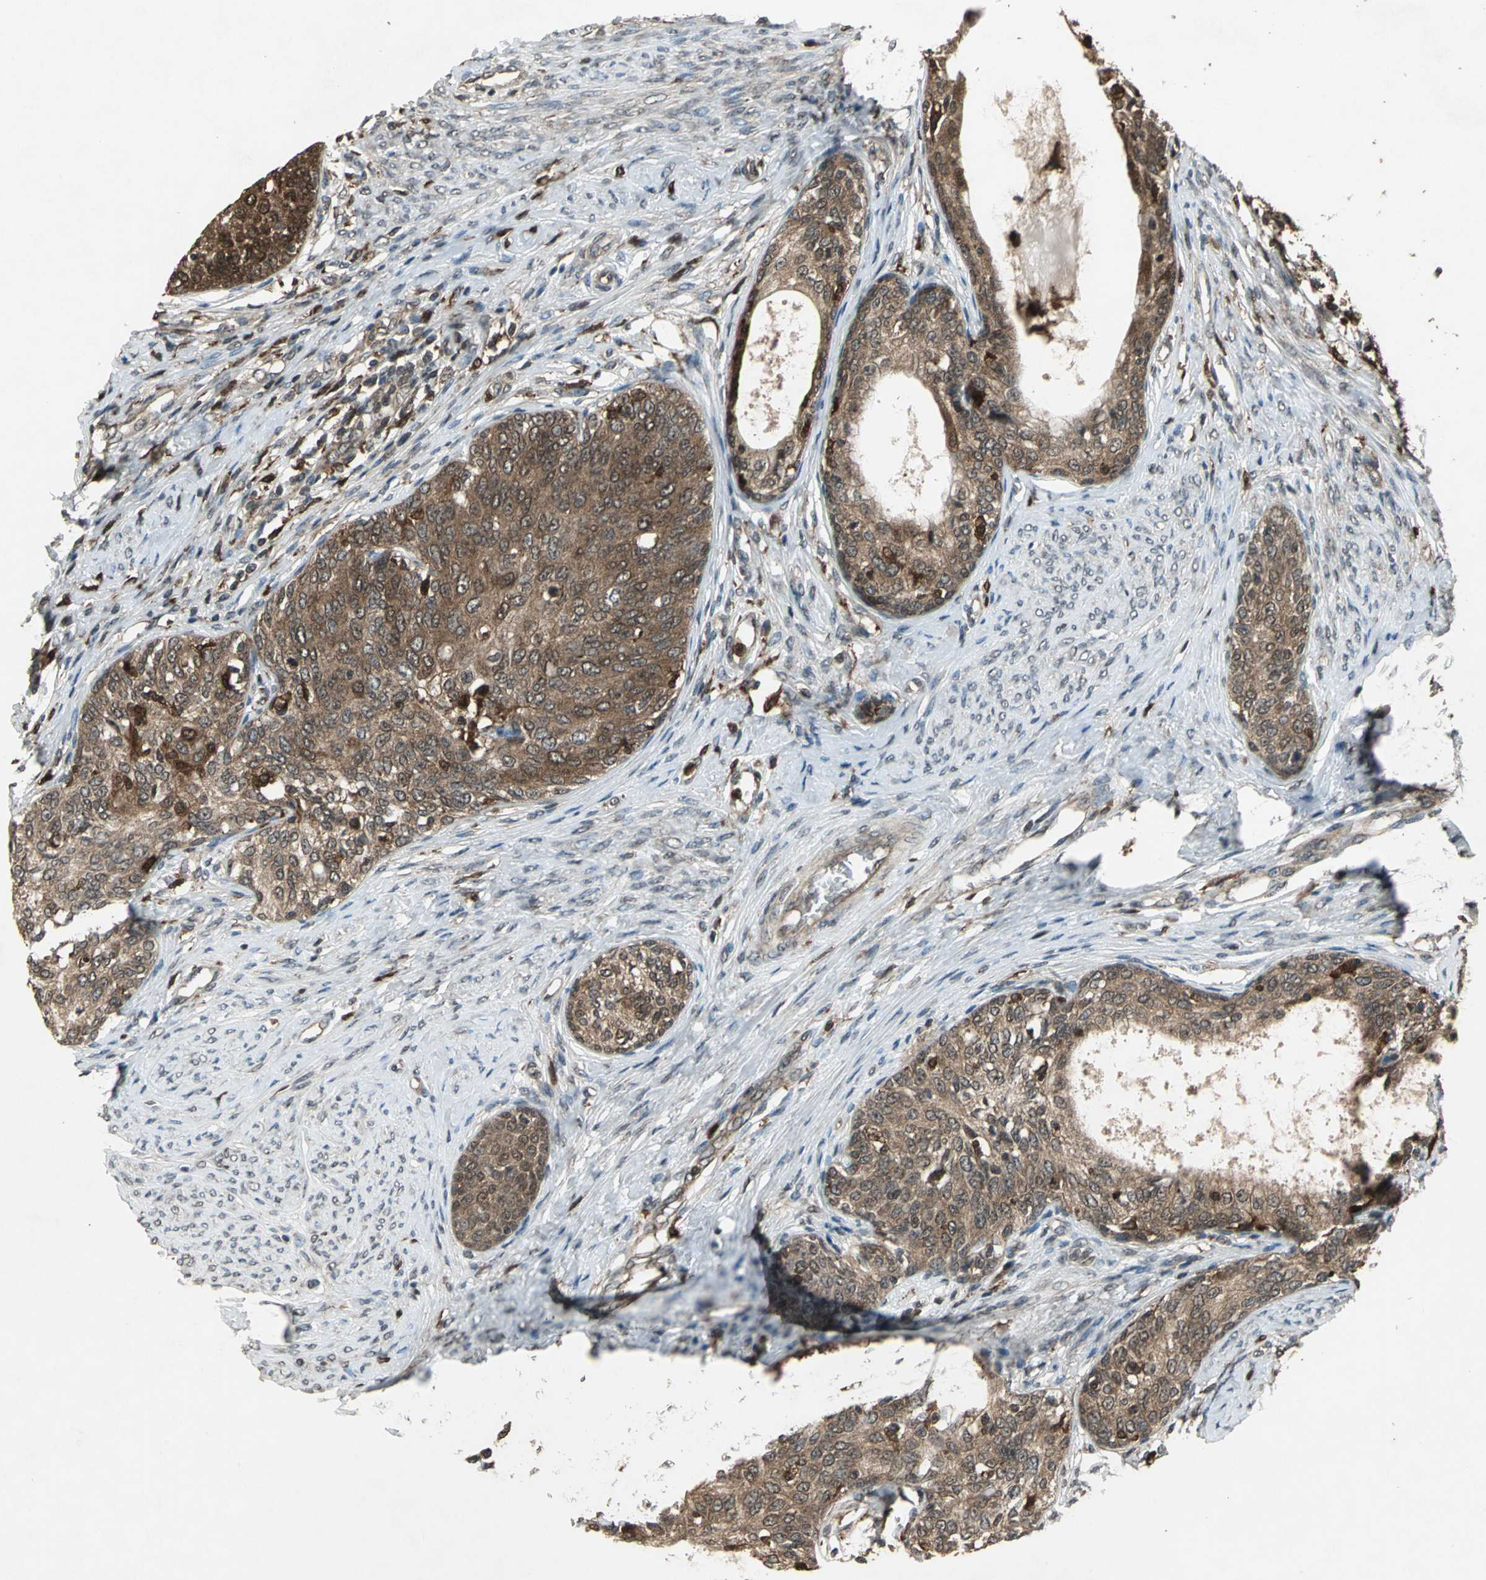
{"staining": {"intensity": "moderate", "quantity": ">75%", "location": "cytoplasmic/membranous"}, "tissue": "cervical cancer", "cell_type": "Tumor cells", "image_type": "cancer", "snomed": [{"axis": "morphology", "description": "Squamous cell carcinoma, NOS"}, {"axis": "morphology", "description": "Adenocarcinoma, NOS"}, {"axis": "topography", "description": "Cervix"}], "caption": "IHC image of neoplastic tissue: cervical adenocarcinoma stained using IHC displays medium levels of moderate protein expression localized specifically in the cytoplasmic/membranous of tumor cells, appearing as a cytoplasmic/membranous brown color.", "gene": "PYCARD", "patient": {"sex": "female", "age": 52}}